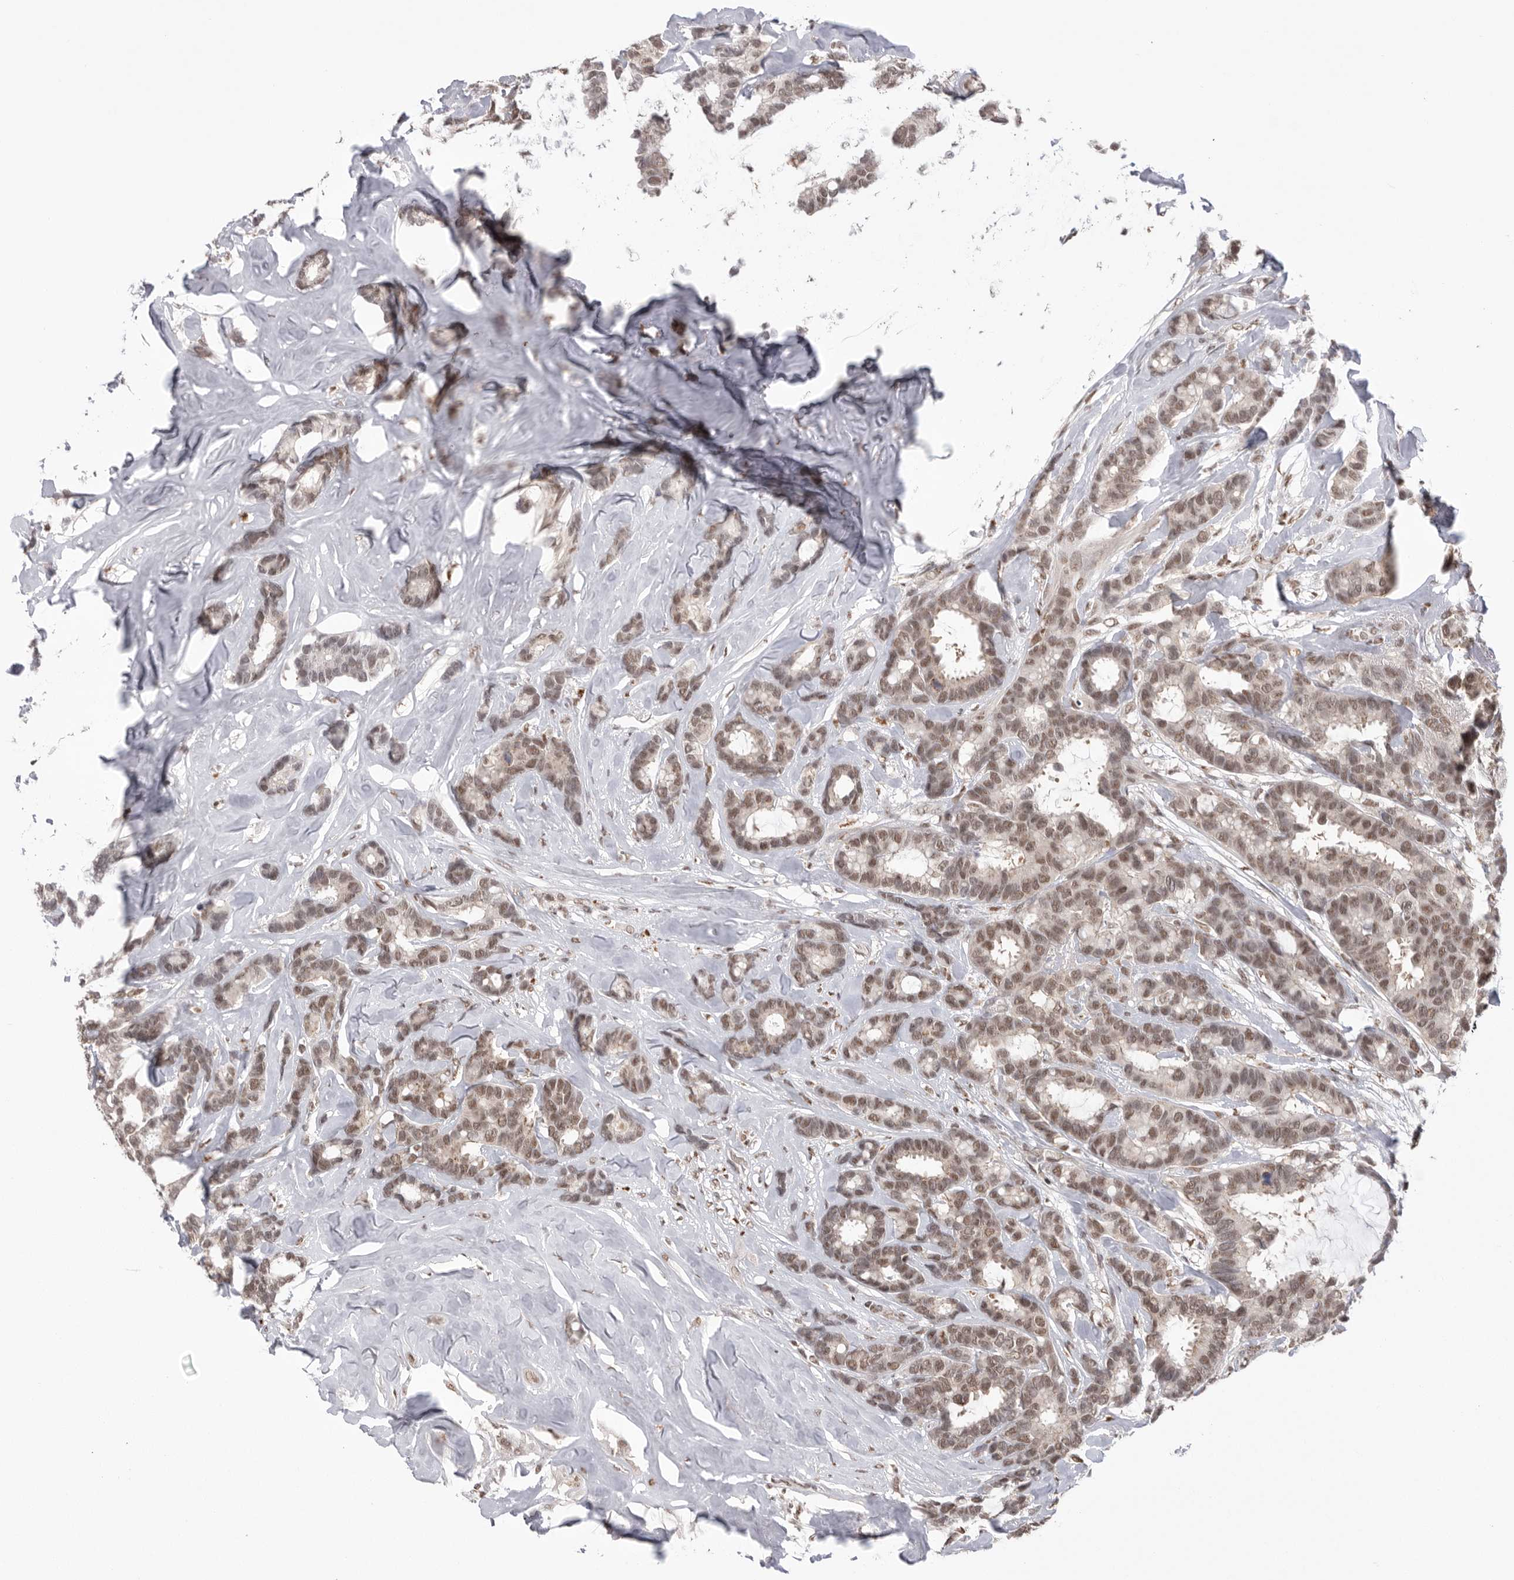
{"staining": {"intensity": "moderate", "quantity": ">75%", "location": "nuclear"}, "tissue": "breast cancer", "cell_type": "Tumor cells", "image_type": "cancer", "snomed": [{"axis": "morphology", "description": "Duct carcinoma"}, {"axis": "topography", "description": "Breast"}], "caption": "Human breast cancer stained for a protein (brown) shows moderate nuclear positive expression in approximately >75% of tumor cells.", "gene": "BCLAF3", "patient": {"sex": "female", "age": 87}}